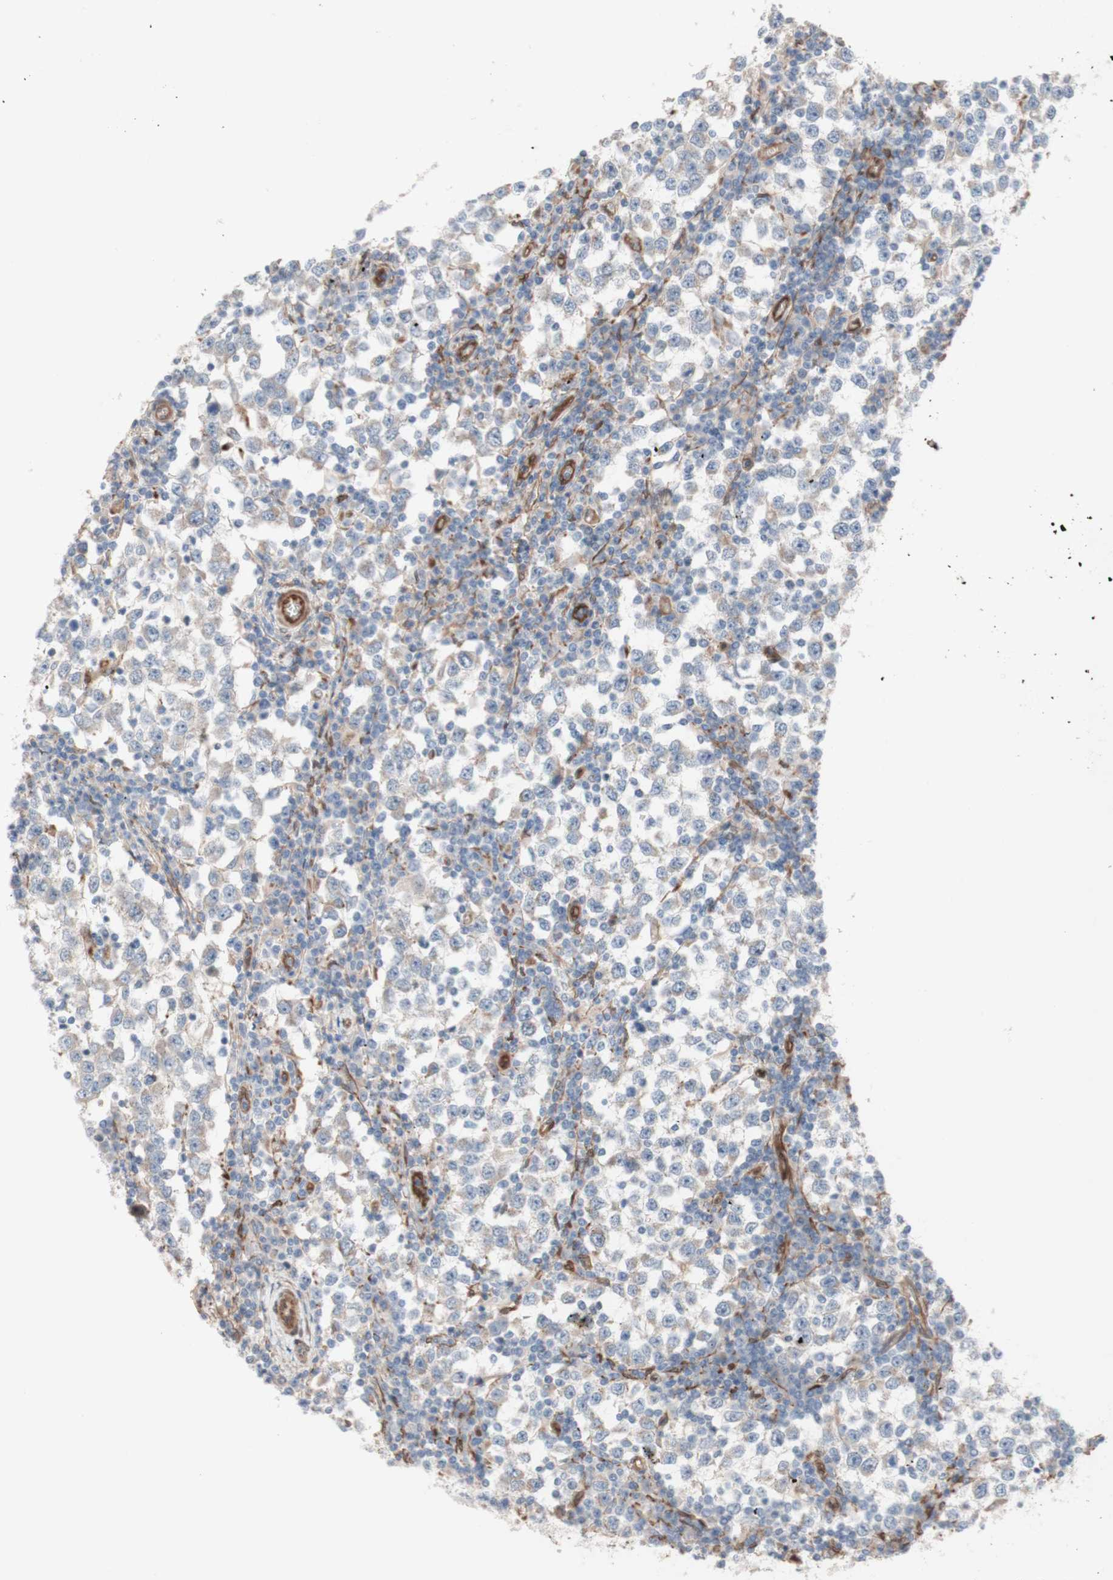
{"staining": {"intensity": "weak", "quantity": ">75%", "location": "cytoplasmic/membranous"}, "tissue": "testis cancer", "cell_type": "Tumor cells", "image_type": "cancer", "snomed": [{"axis": "morphology", "description": "Seminoma, NOS"}, {"axis": "topography", "description": "Testis"}], "caption": "Immunohistochemistry (IHC) histopathology image of human seminoma (testis) stained for a protein (brown), which displays low levels of weak cytoplasmic/membranous staining in about >75% of tumor cells.", "gene": "CNN3", "patient": {"sex": "male", "age": 65}}